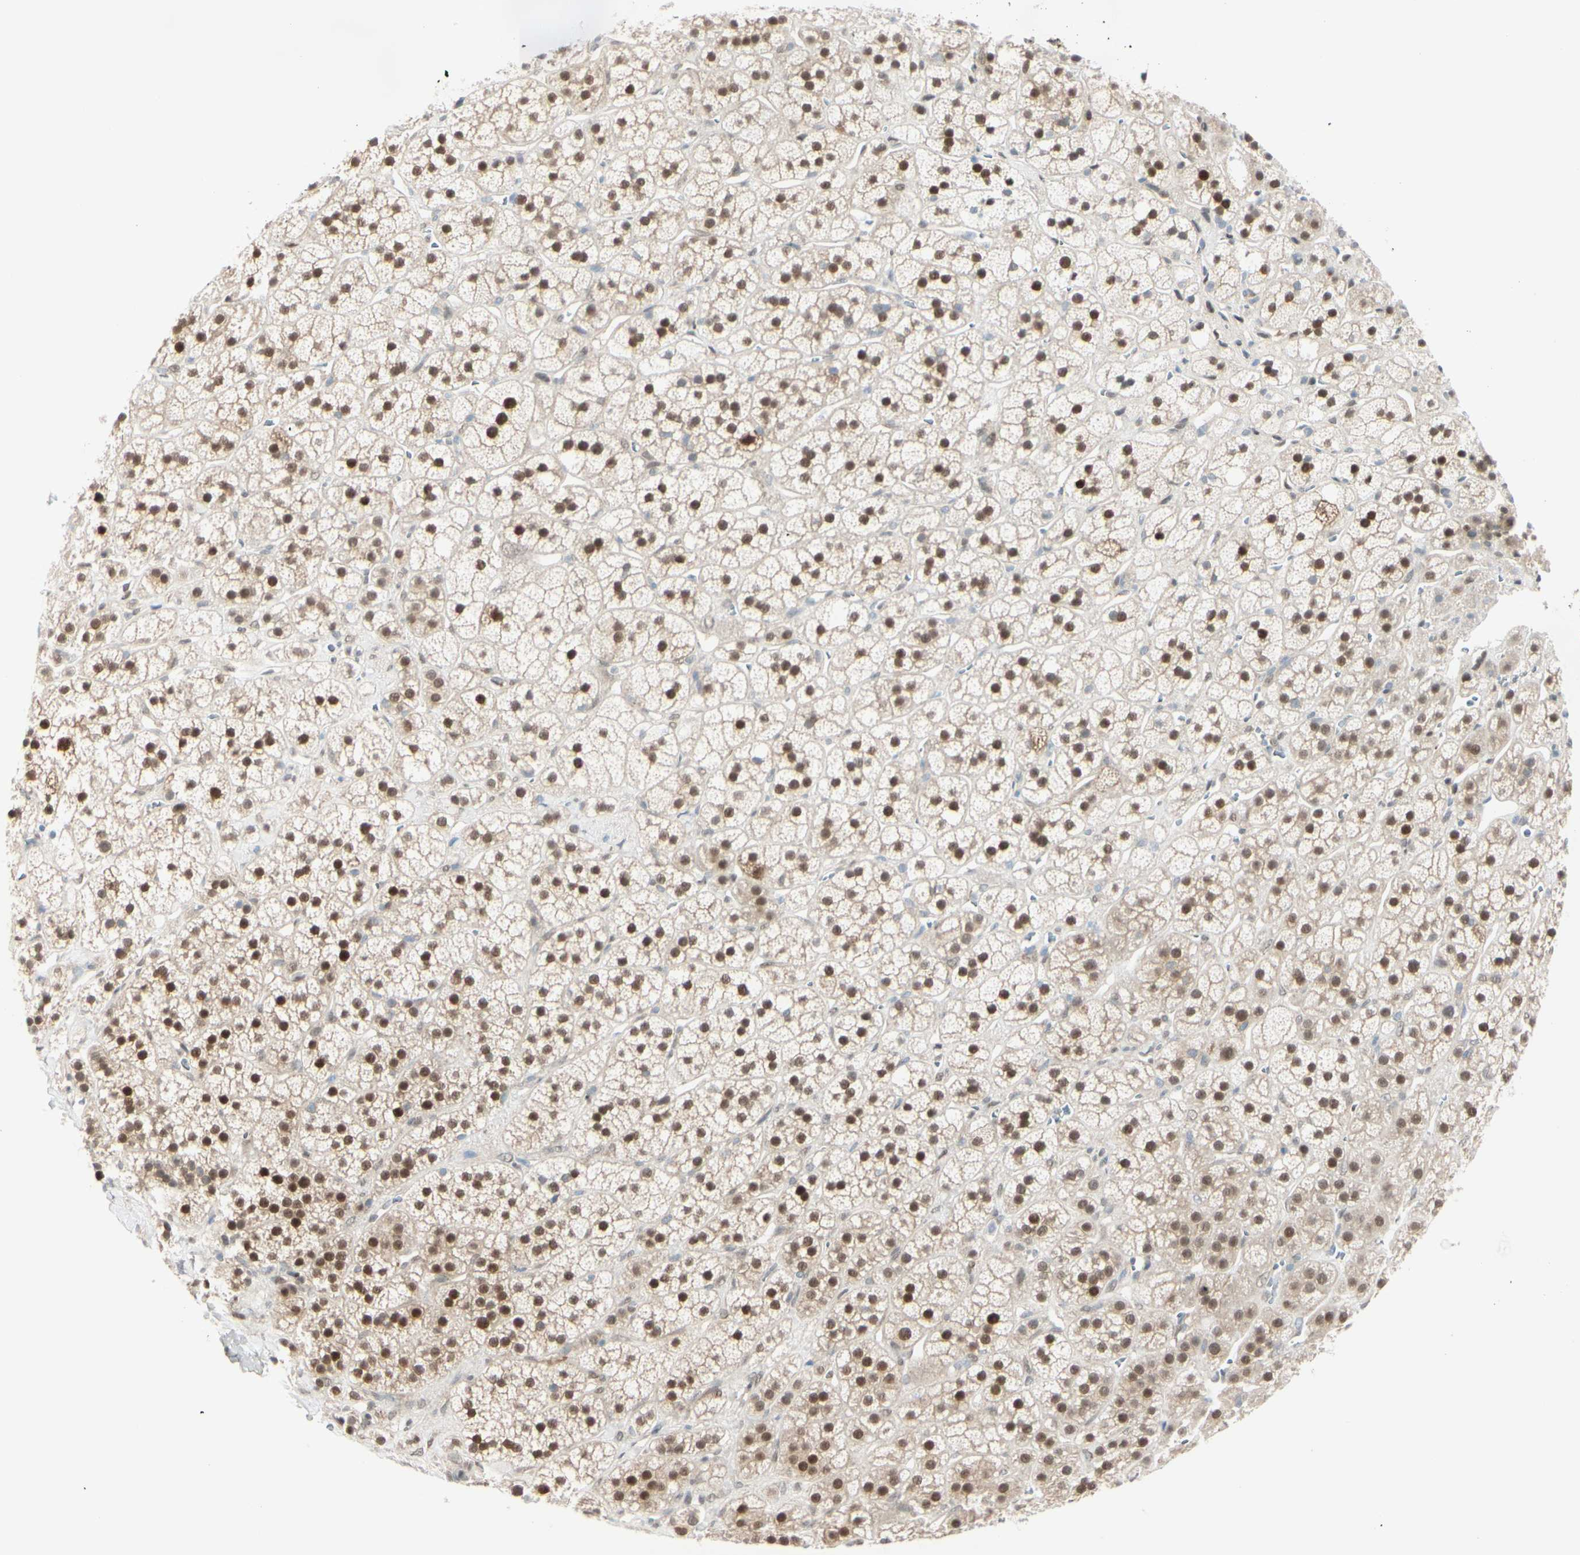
{"staining": {"intensity": "moderate", "quantity": ">75%", "location": "cytoplasmic/membranous,nuclear"}, "tissue": "adrenal gland", "cell_type": "Glandular cells", "image_type": "normal", "snomed": [{"axis": "morphology", "description": "Normal tissue, NOS"}, {"axis": "topography", "description": "Adrenal gland"}], "caption": "IHC micrograph of unremarkable adrenal gland: human adrenal gland stained using immunohistochemistry (IHC) reveals medium levels of moderate protein expression localized specifically in the cytoplasmic/membranous,nuclear of glandular cells, appearing as a cytoplasmic/membranous,nuclear brown color.", "gene": "PTTG1", "patient": {"sex": "male", "age": 56}}